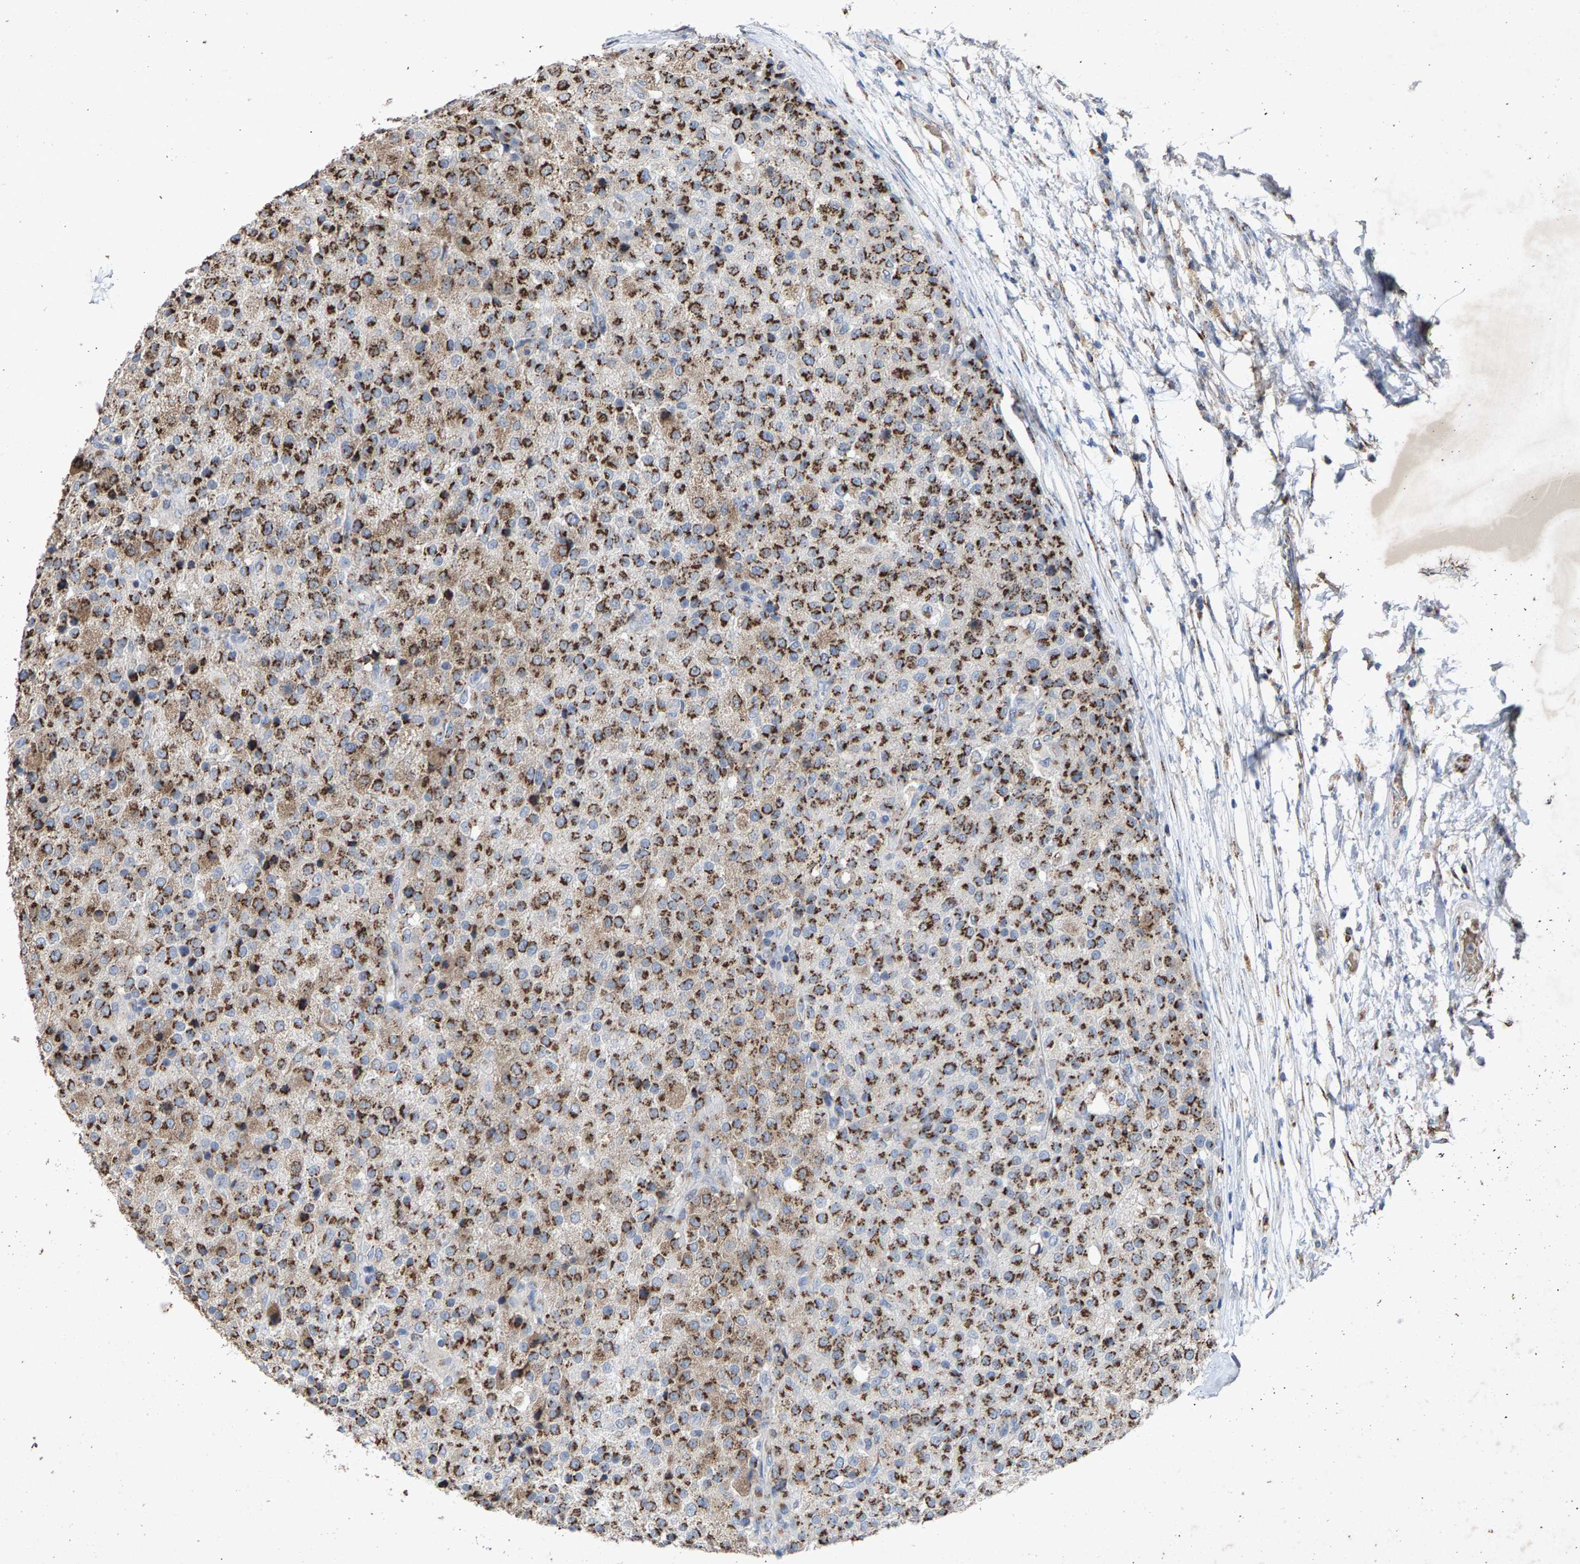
{"staining": {"intensity": "strong", "quantity": ">75%", "location": "cytoplasmic/membranous"}, "tissue": "testis cancer", "cell_type": "Tumor cells", "image_type": "cancer", "snomed": [{"axis": "morphology", "description": "Seminoma, NOS"}, {"axis": "topography", "description": "Testis"}], "caption": "An IHC photomicrograph of tumor tissue is shown. Protein staining in brown highlights strong cytoplasmic/membranous positivity in testis cancer within tumor cells.", "gene": "MAN2A1", "patient": {"sex": "male", "age": 59}}